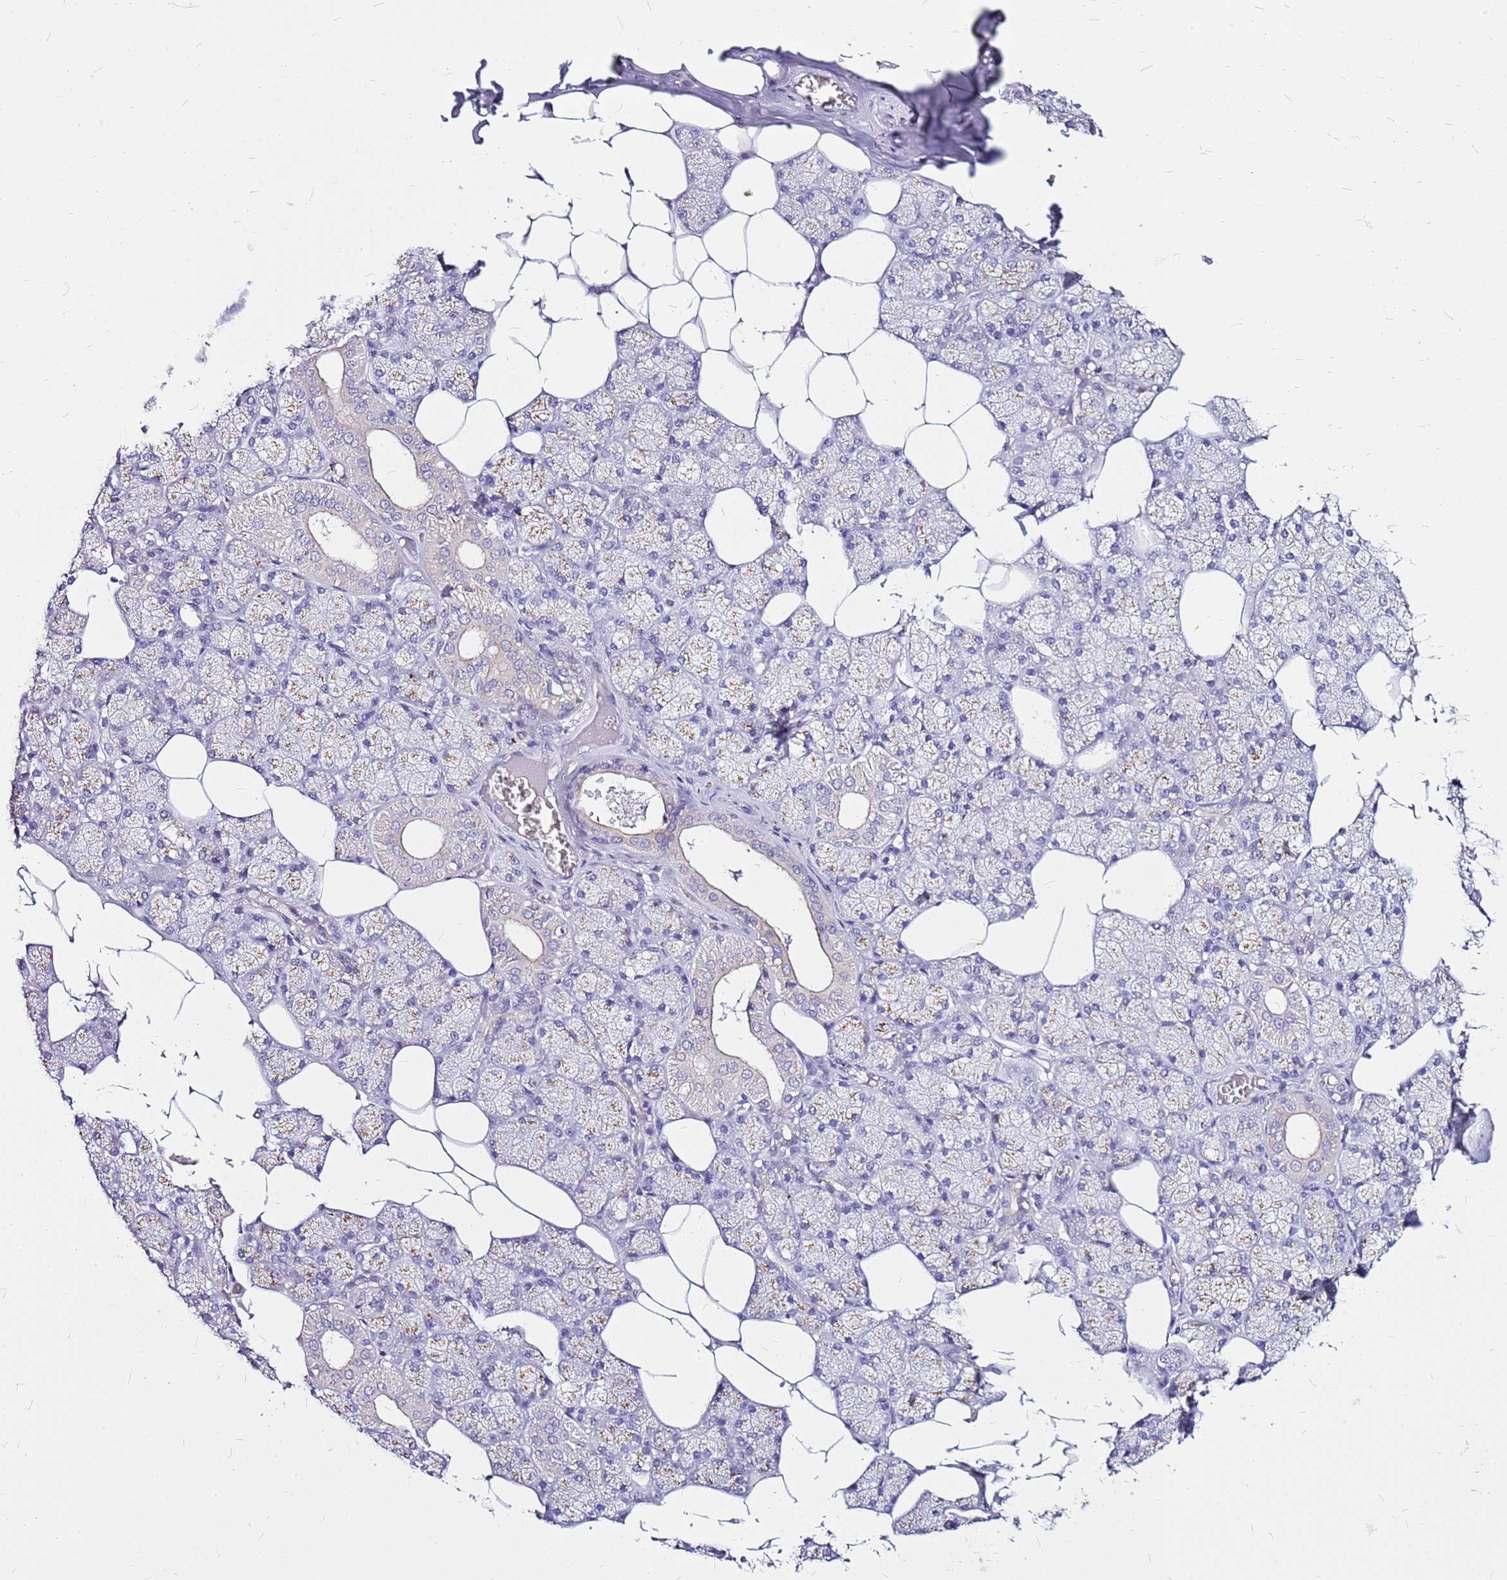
{"staining": {"intensity": "moderate", "quantity": "25%-75%", "location": "cytoplasmic/membranous"}, "tissue": "salivary gland", "cell_type": "Glandular cells", "image_type": "normal", "snomed": [{"axis": "morphology", "description": "Normal tissue, NOS"}, {"axis": "topography", "description": "Salivary gland"}], "caption": "Immunohistochemical staining of normal human salivary gland reveals medium levels of moderate cytoplasmic/membranous expression in approximately 25%-75% of glandular cells.", "gene": "CASD1", "patient": {"sex": "male", "age": 62}}